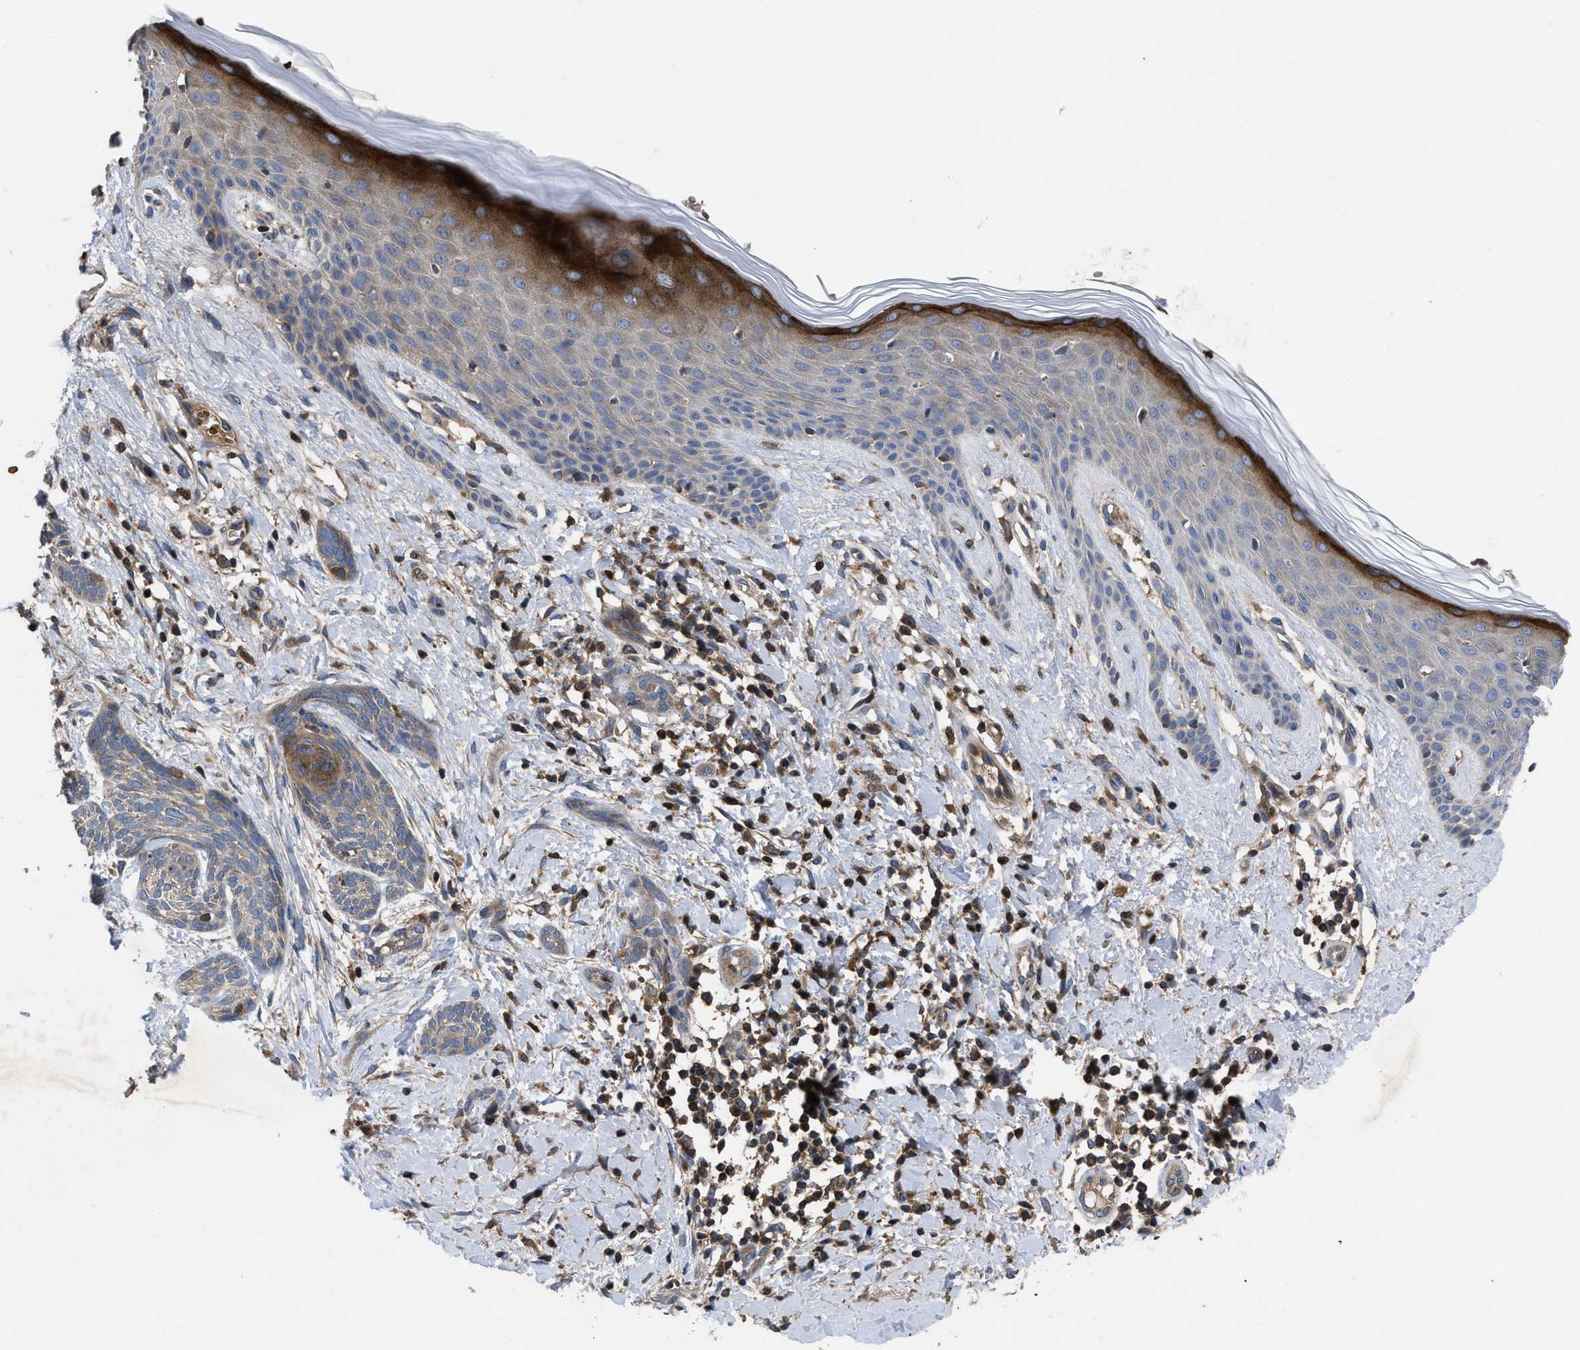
{"staining": {"intensity": "weak", "quantity": ">75%", "location": "cytoplasmic/membranous"}, "tissue": "skin cancer", "cell_type": "Tumor cells", "image_type": "cancer", "snomed": [{"axis": "morphology", "description": "Basal cell carcinoma"}, {"axis": "topography", "description": "Skin"}], "caption": "Immunohistochemical staining of skin cancer displays low levels of weak cytoplasmic/membranous protein expression in about >75% of tumor cells.", "gene": "YBEY", "patient": {"sex": "female", "age": 59}}